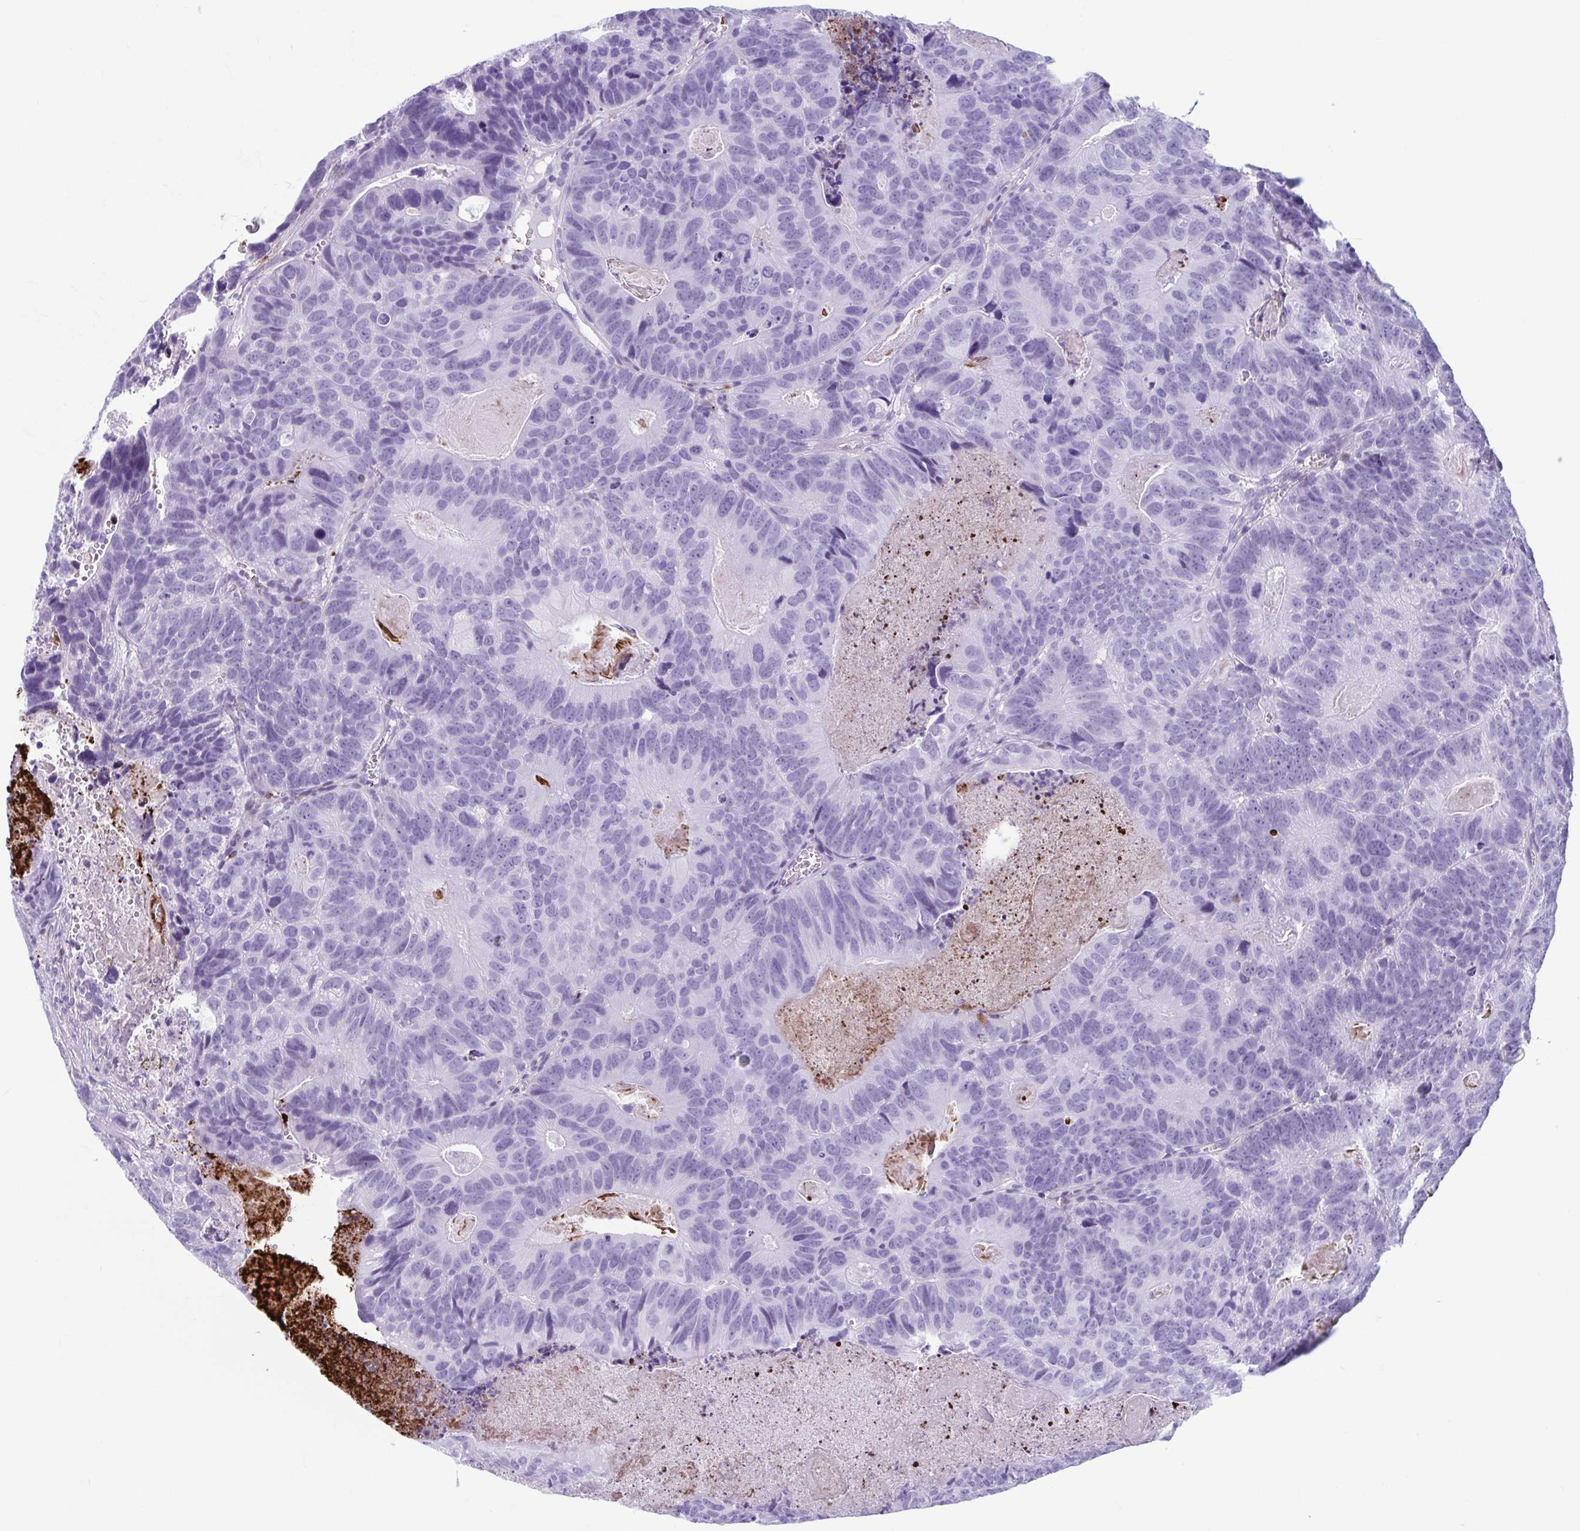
{"staining": {"intensity": "negative", "quantity": "none", "location": "none"}, "tissue": "head and neck cancer", "cell_type": "Tumor cells", "image_type": "cancer", "snomed": [{"axis": "morphology", "description": "Adenocarcinoma, NOS"}, {"axis": "topography", "description": "Head-Neck"}], "caption": "An image of human head and neck cancer is negative for staining in tumor cells. Brightfield microscopy of IHC stained with DAB (3,3'-diaminobenzidine) (brown) and hematoxylin (blue), captured at high magnification.", "gene": "TCEAL3", "patient": {"sex": "male", "age": 62}}